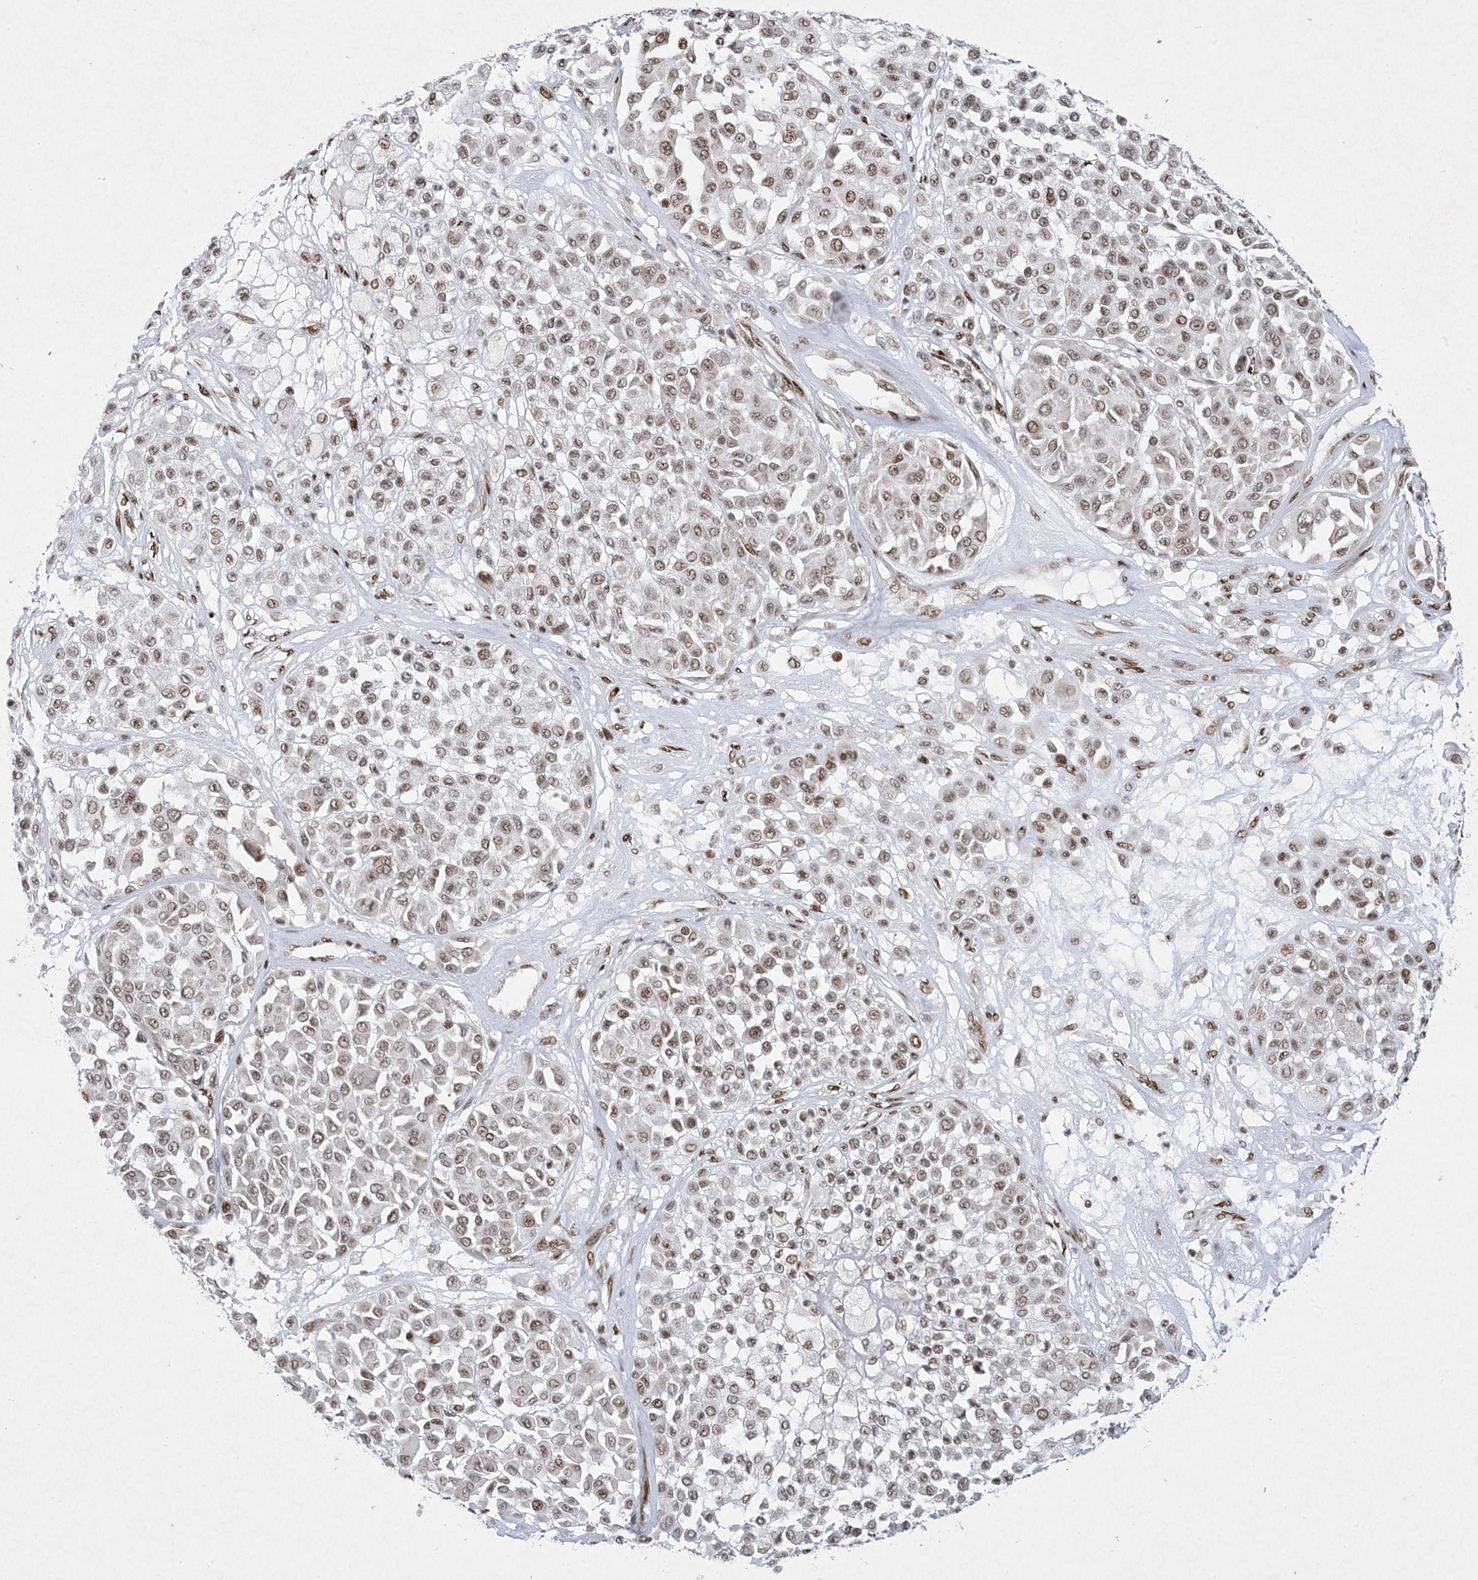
{"staining": {"intensity": "moderate", "quantity": ">75%", "location": "nuclear"}, "tissue": "melanoma", "cell_type": "Tumor cells", "image_type": "cancer", "snomed": [{"axis": "morphology", "description": "Malignant melanoma, Metastatic site"}, {"axis": "topography", "description": "Soft tissue"}], "caption": "Moderate nuclear staining is present in approximately >75% of tumor cells in melanoma.", "gene": "PKNOX2", "patient": {"sex": "male", "age": 41}}